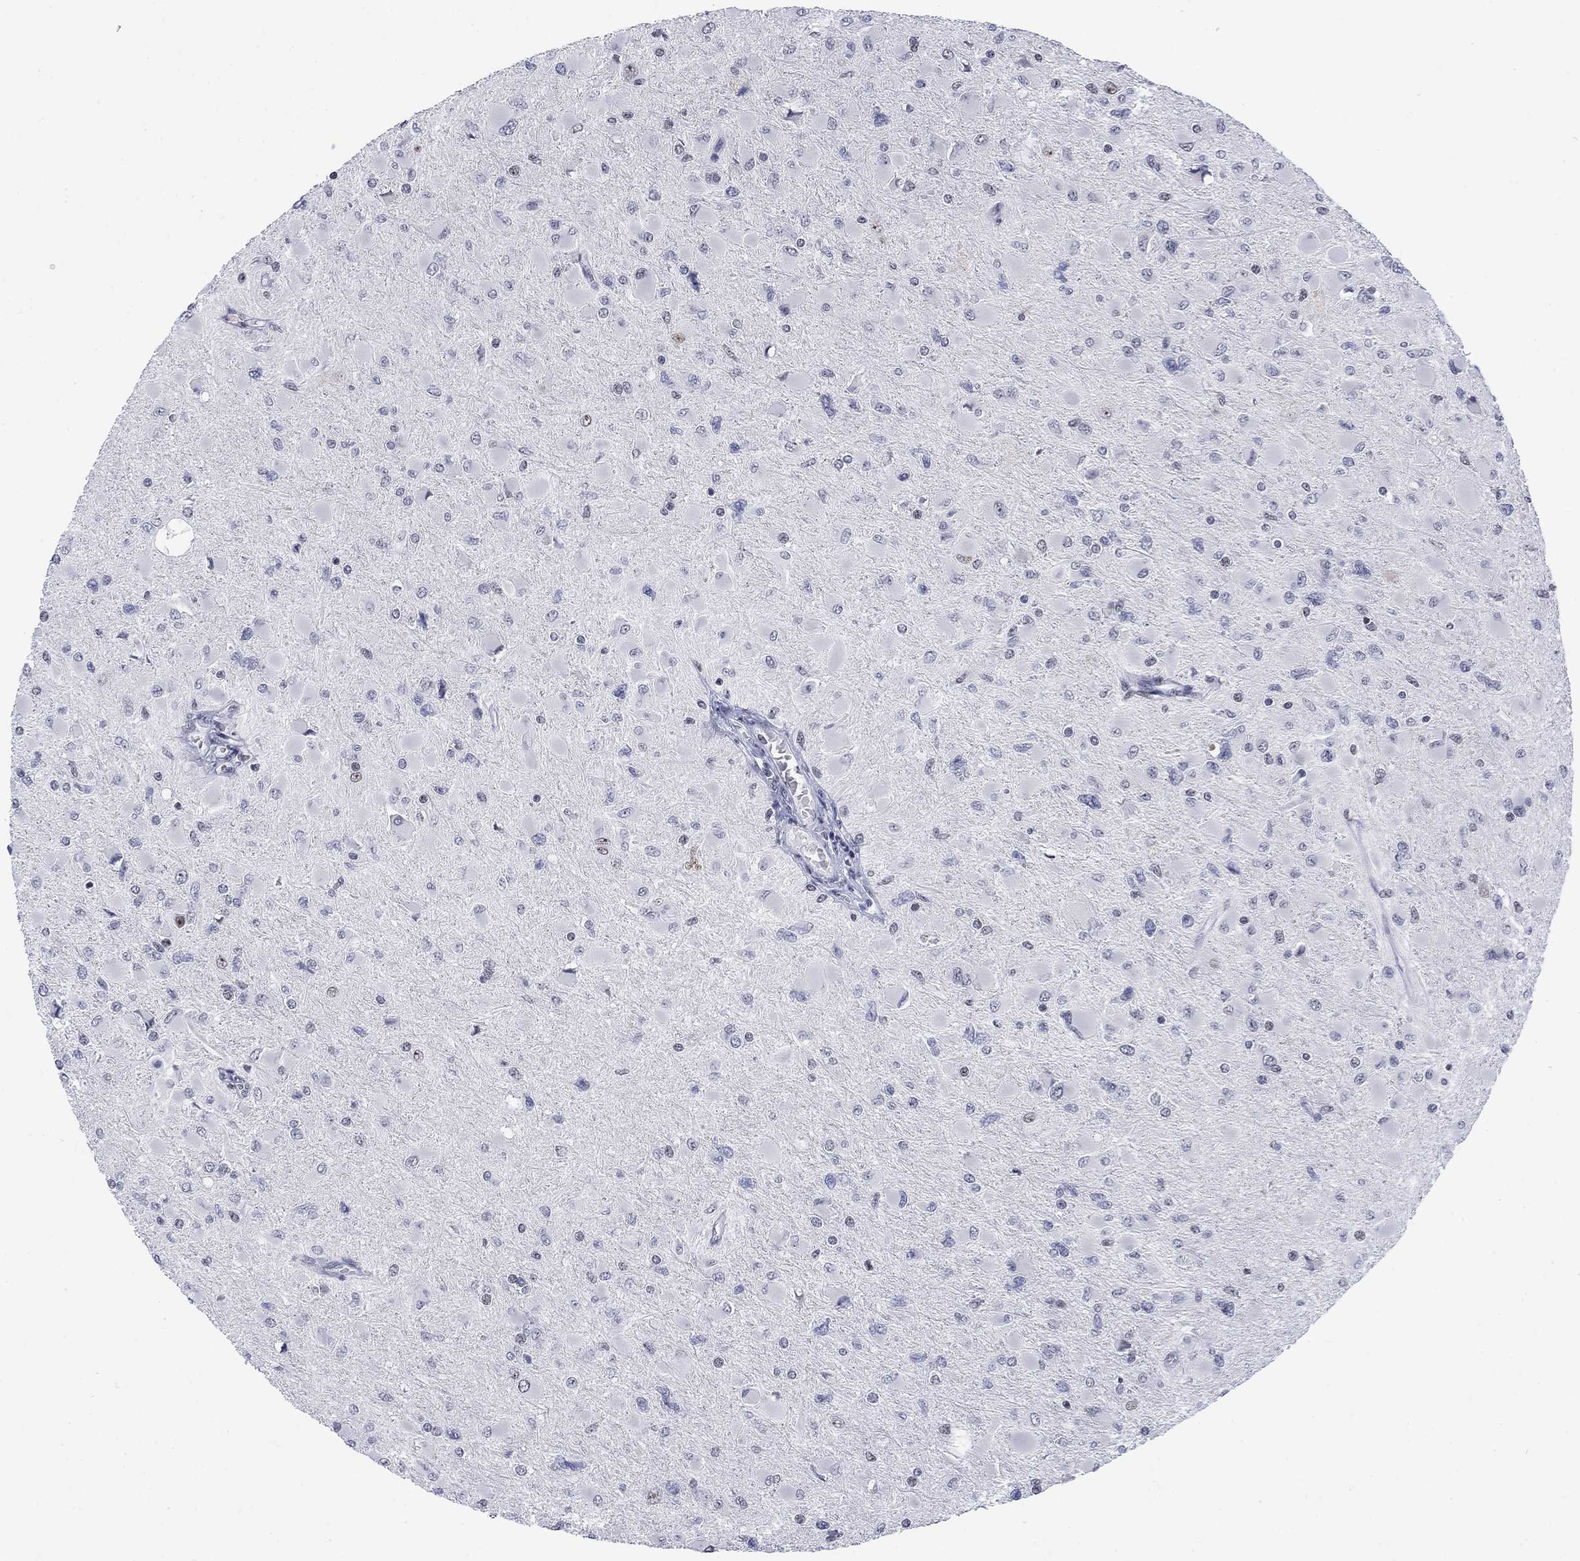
{"staining": {"intensity": "negative", "quantity": "none", "location": "none"}, "tissue": "glioma", "cell_type": "Tumor cells", "image_type": "cancer", "snomed": [{"axis": "morphology", "description": "Glioma, malignant, High grade"}, {"axis": "topography", "description": "Cerebral cortex"}], "caption": "Photomicrograph shows no protein expression in tumor cells of high-grade glioma (malignant) tissue.", "gene": "CSRNP3", "patient": {"sex": "female", "age": 36}}